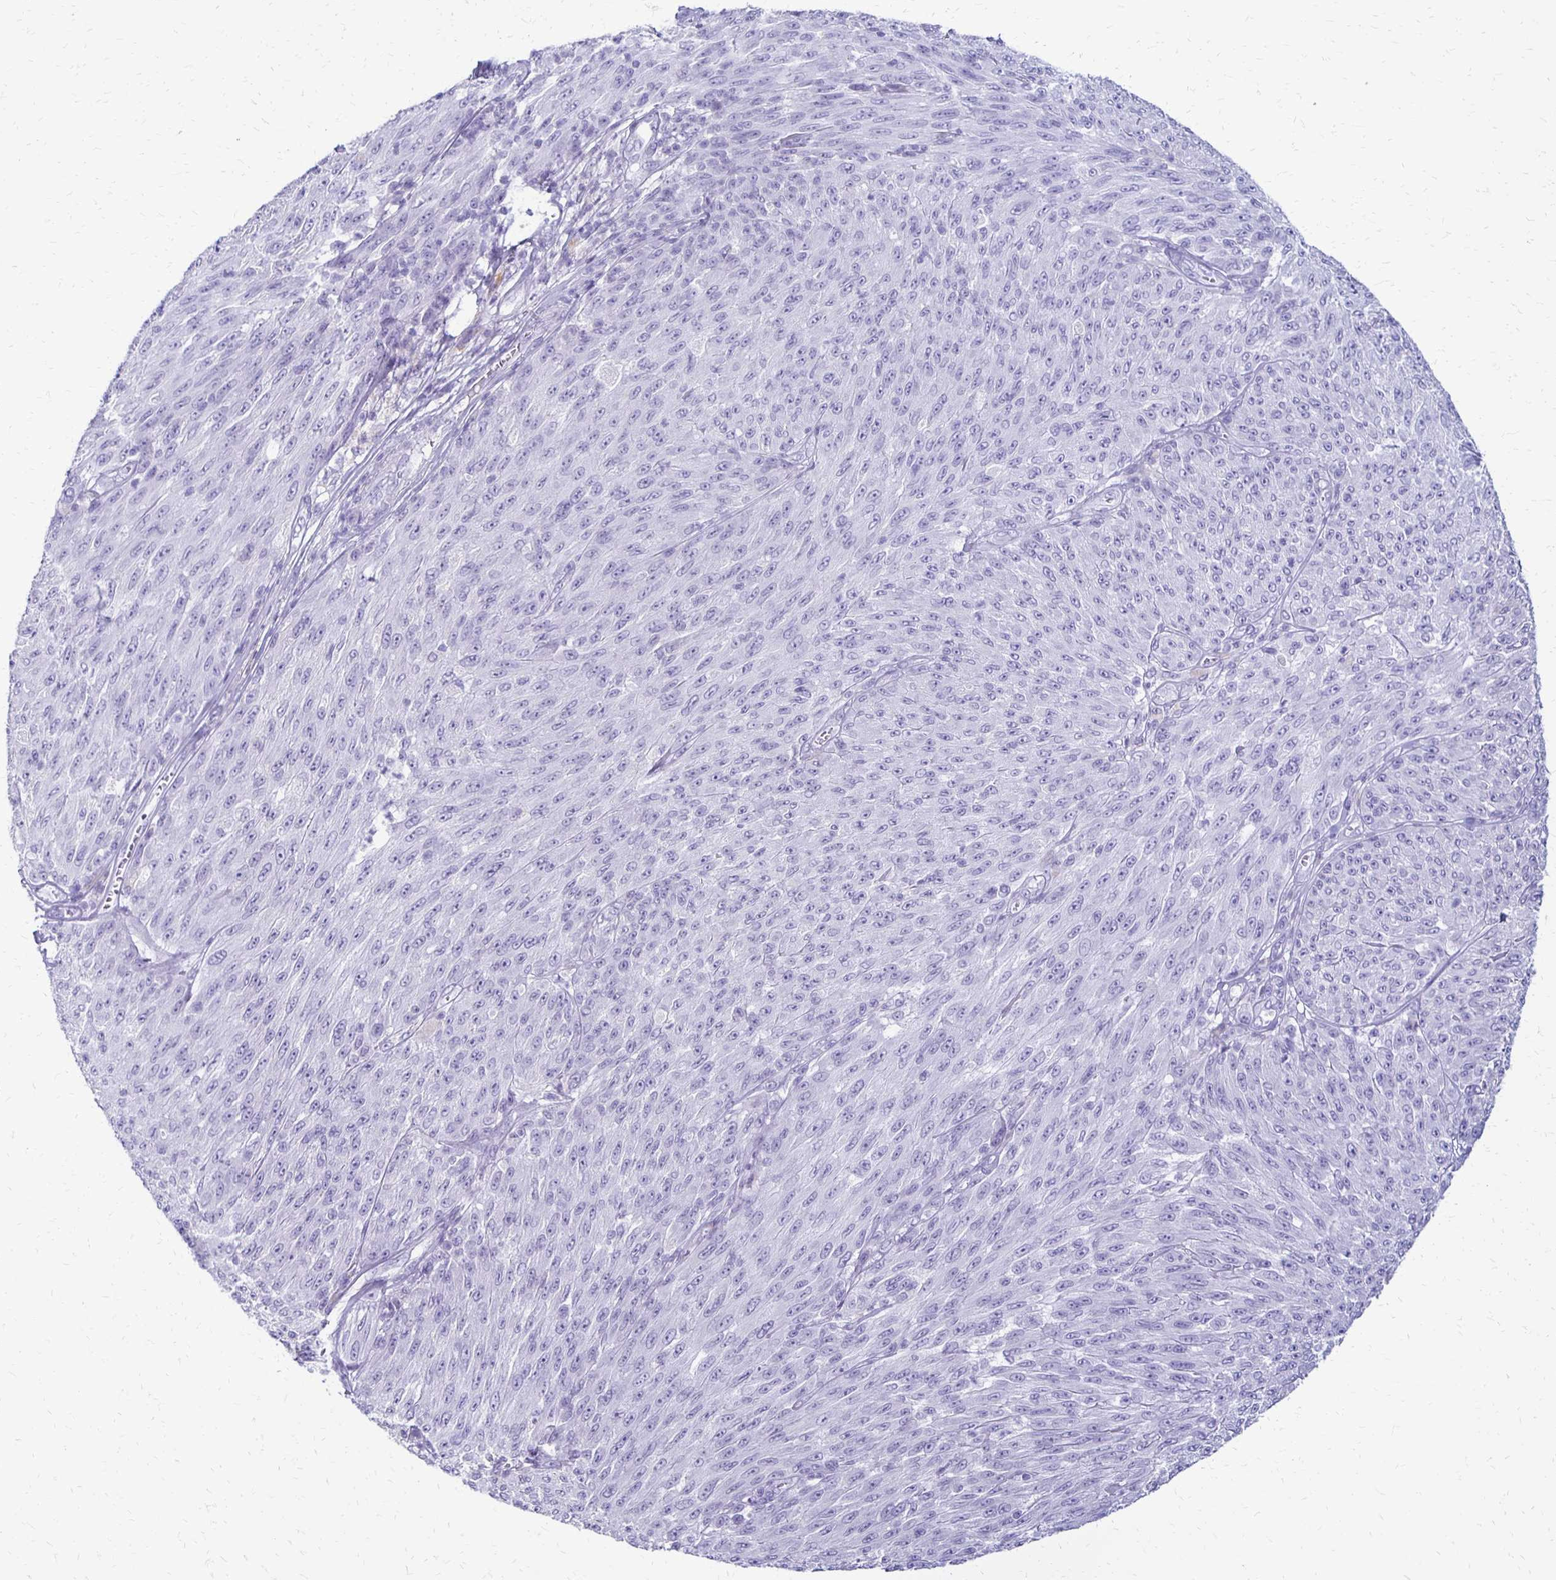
{"staining": {"intensity": "negative", "quantity": "none", "location": "none"}, "tissue": "melanoma", "cell_type": "Tumor cells", "image_type": "cancer", "snomed": [{"axis": "morphology", "description": "Malignant melanoma, NOS"}, {"axis": "topography", "description": "Skin"}], "caption": "The photomicrograph demonstrates no significant positivity in tumor cells of melanoma. (DAB (3,3'-diaminobenzidine) IHC visualized using brightfield microscopy, high magnification).", "gene": "RYR1", "patient": {"sex": "male", "age": 85}}